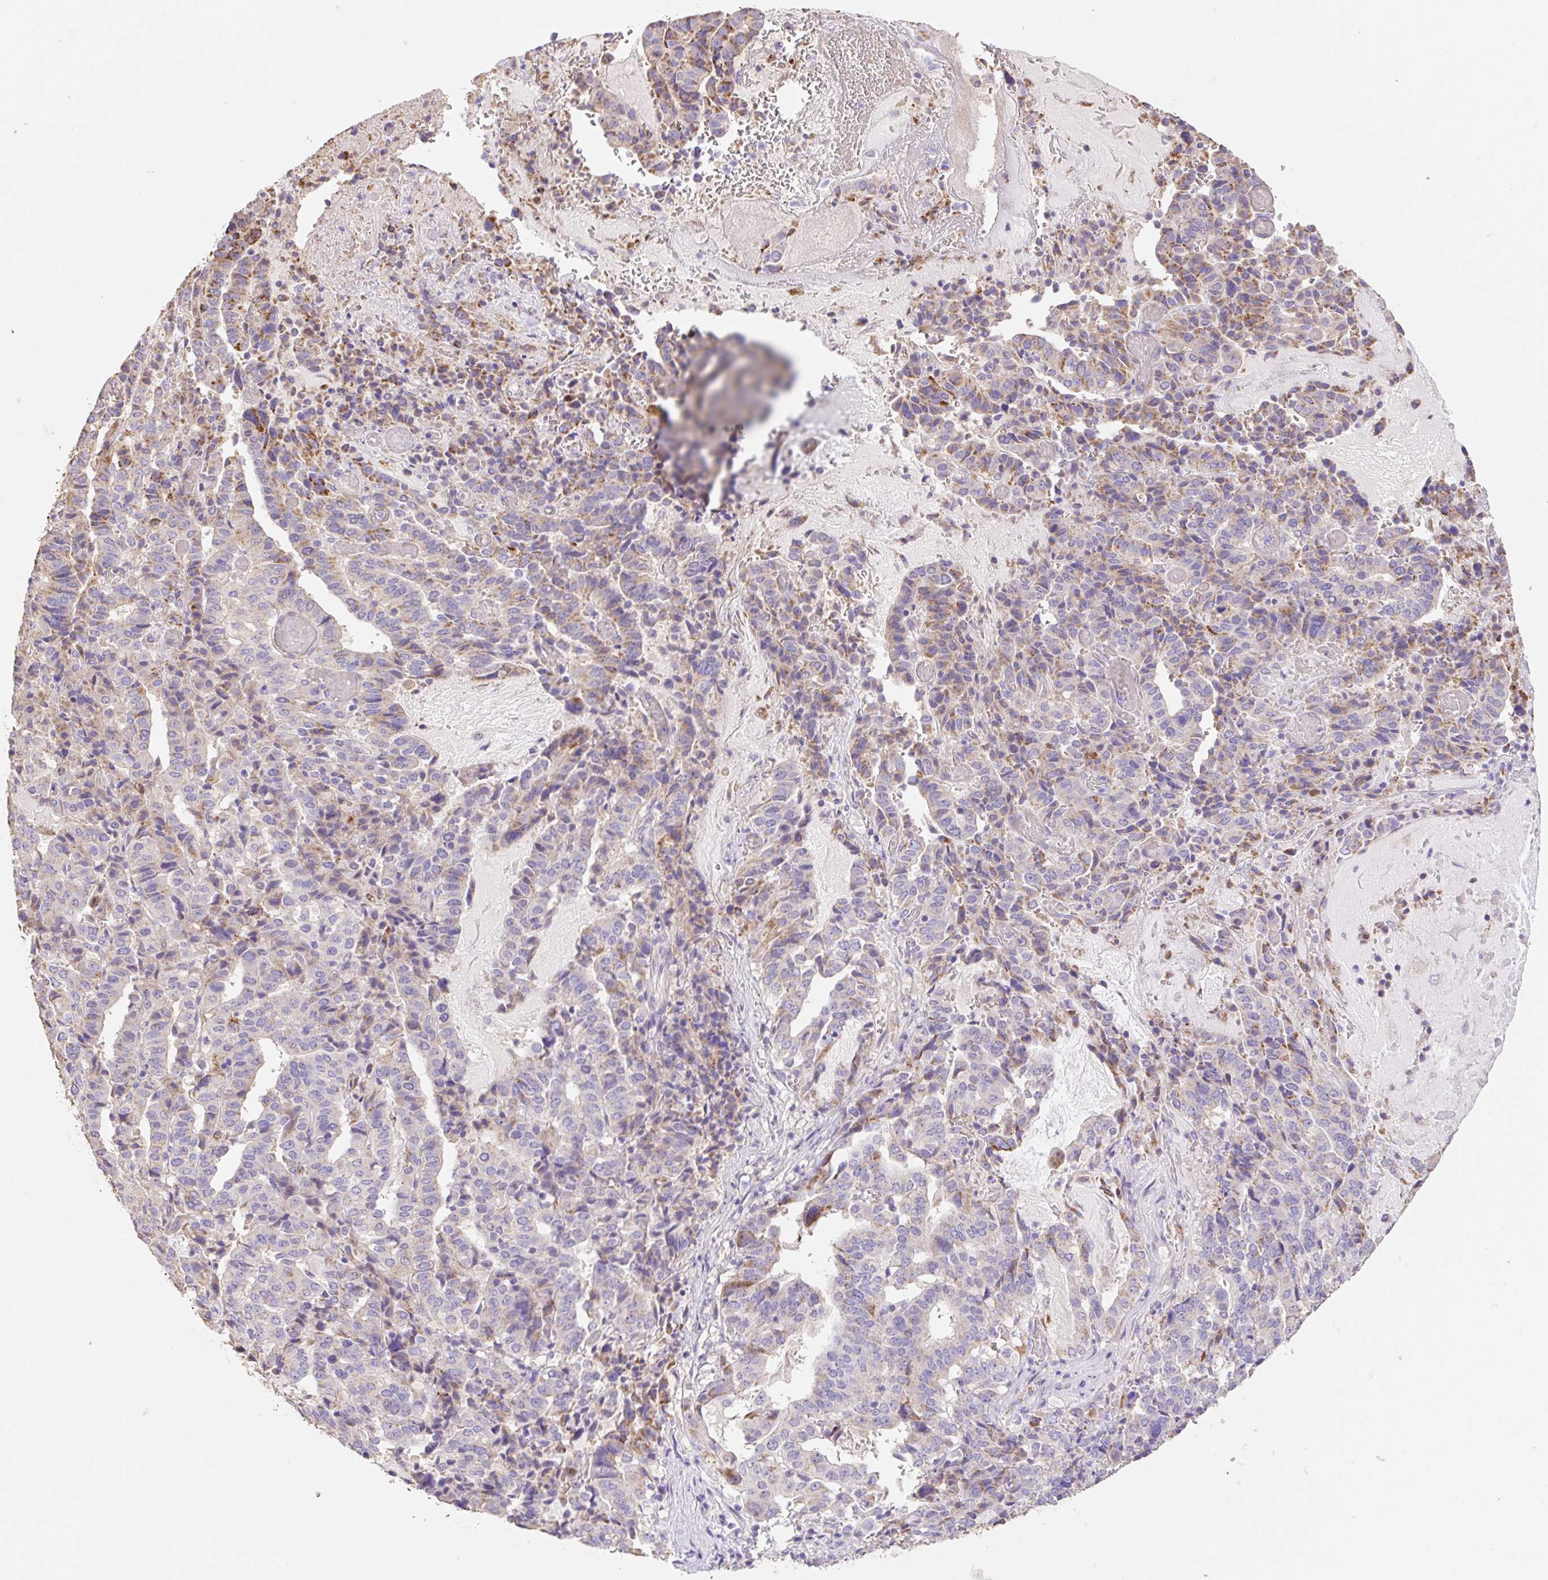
{"staining": {"intensity": "moderate", "quantity": "<25%", "location": "cytoplasmic/membranous"}, "tissue": "stomach cancer", "cell_type": "Tumor cells", "image_type": "cancer", "snomed": [{"axis": "morphology", "description": "Adenocarcinoma, NOS"}, {"axis": "topography", "description": "Stomach"}], "caption": "This is an image of IHC staining of adenocarcinoma (stomach), which shows moderate staining in the cytoplasmic/membranous of tumor cells.", "gene": "COPZ2", "patient": {"sex": "male", "age": 48}}